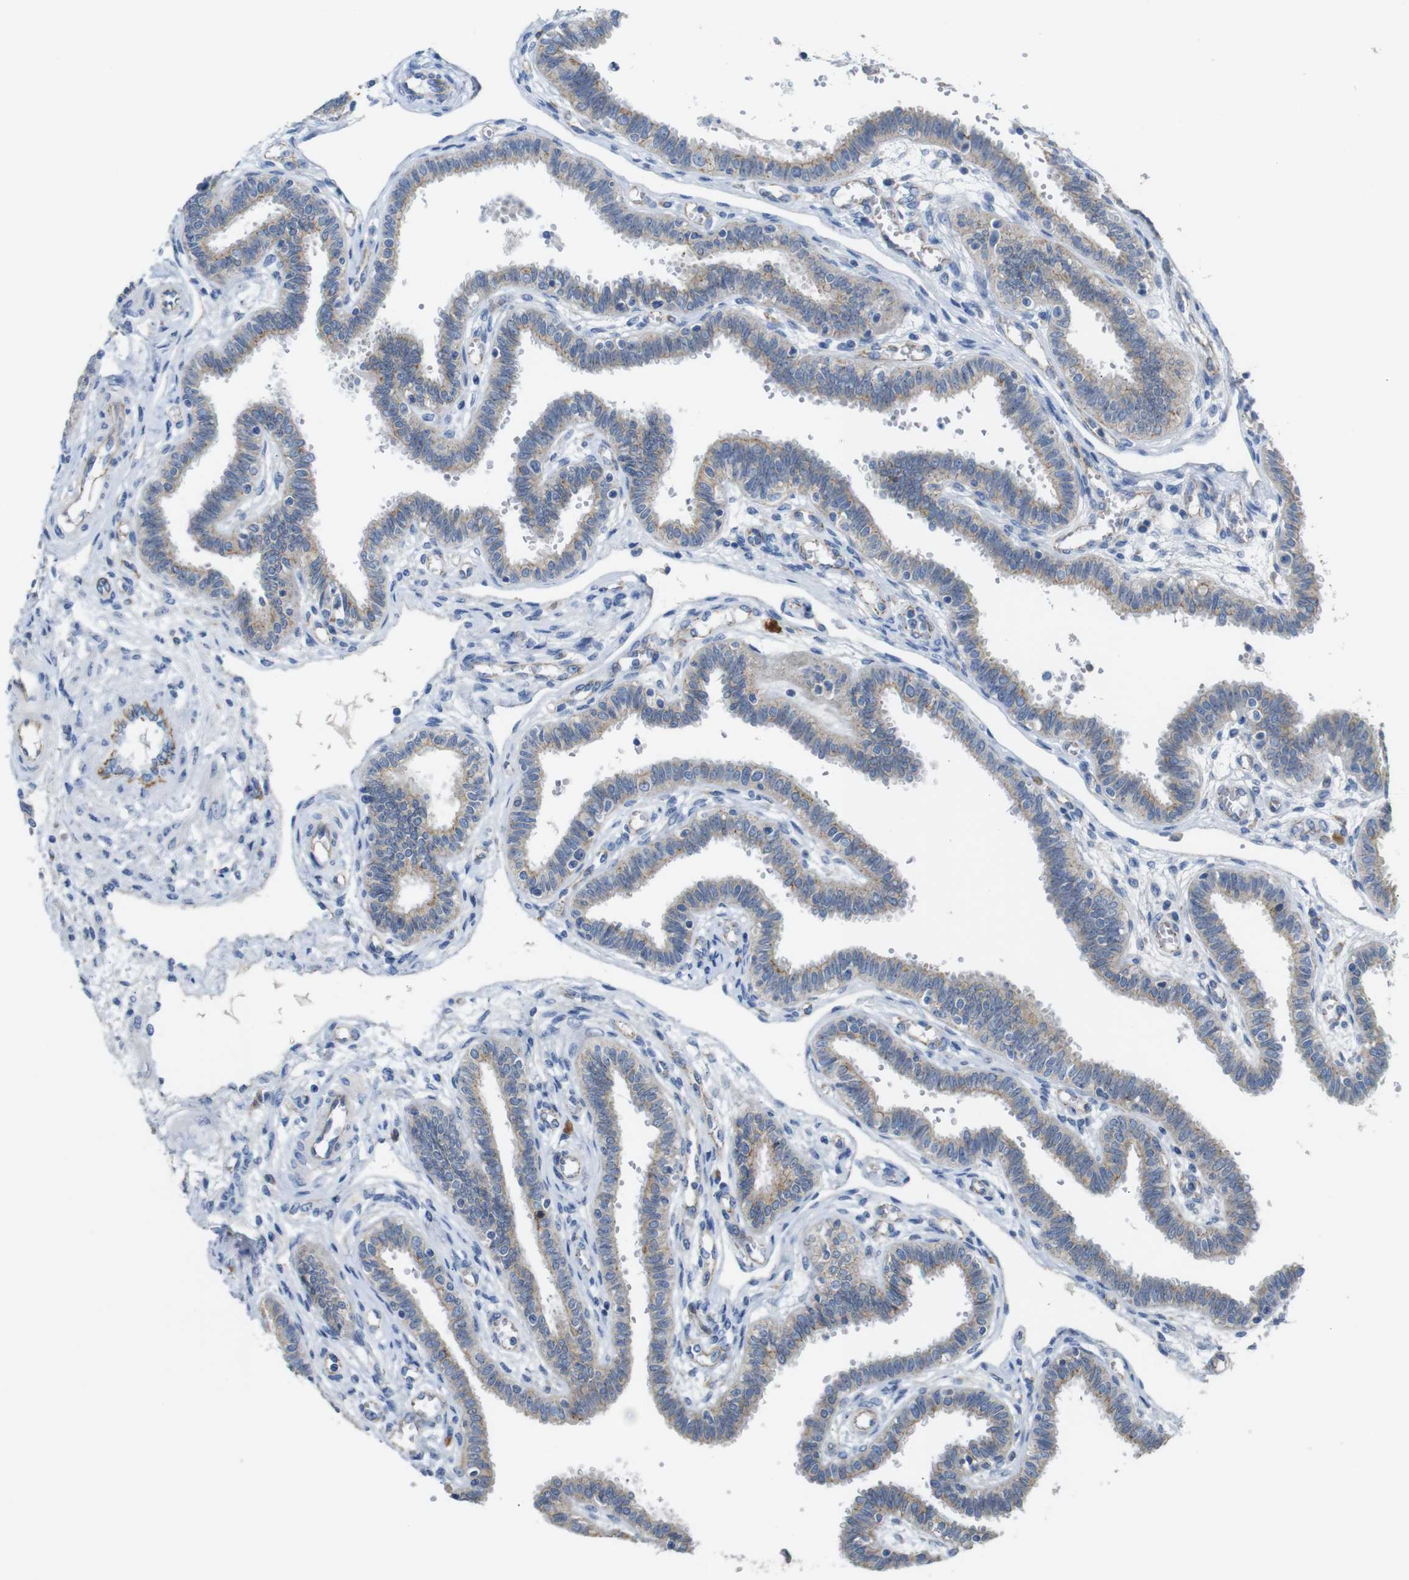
{"staining": {"intensity": "weak", "quantity": ">75%", "location": "cytoplasmic/membranous"}, "tissue": "fallopian tube", "cell_type": "Glandular cells", "image_type": "normal", "snomed": [{"axis": "morphology", "description": "Normal tissue, NOS"}, {"axis": "topography", "description": "Fallopian tube"}], "caption": "Immunohistochemistry of benign fallopian tube displays low levels of weak cytoplasmic/membranous positivity in about >75% of glandular cells. (IHC, brightfield microscopy, high magnification).", "gene": "NHLRC3", "patient": {"sex": "female", "age": 32}}